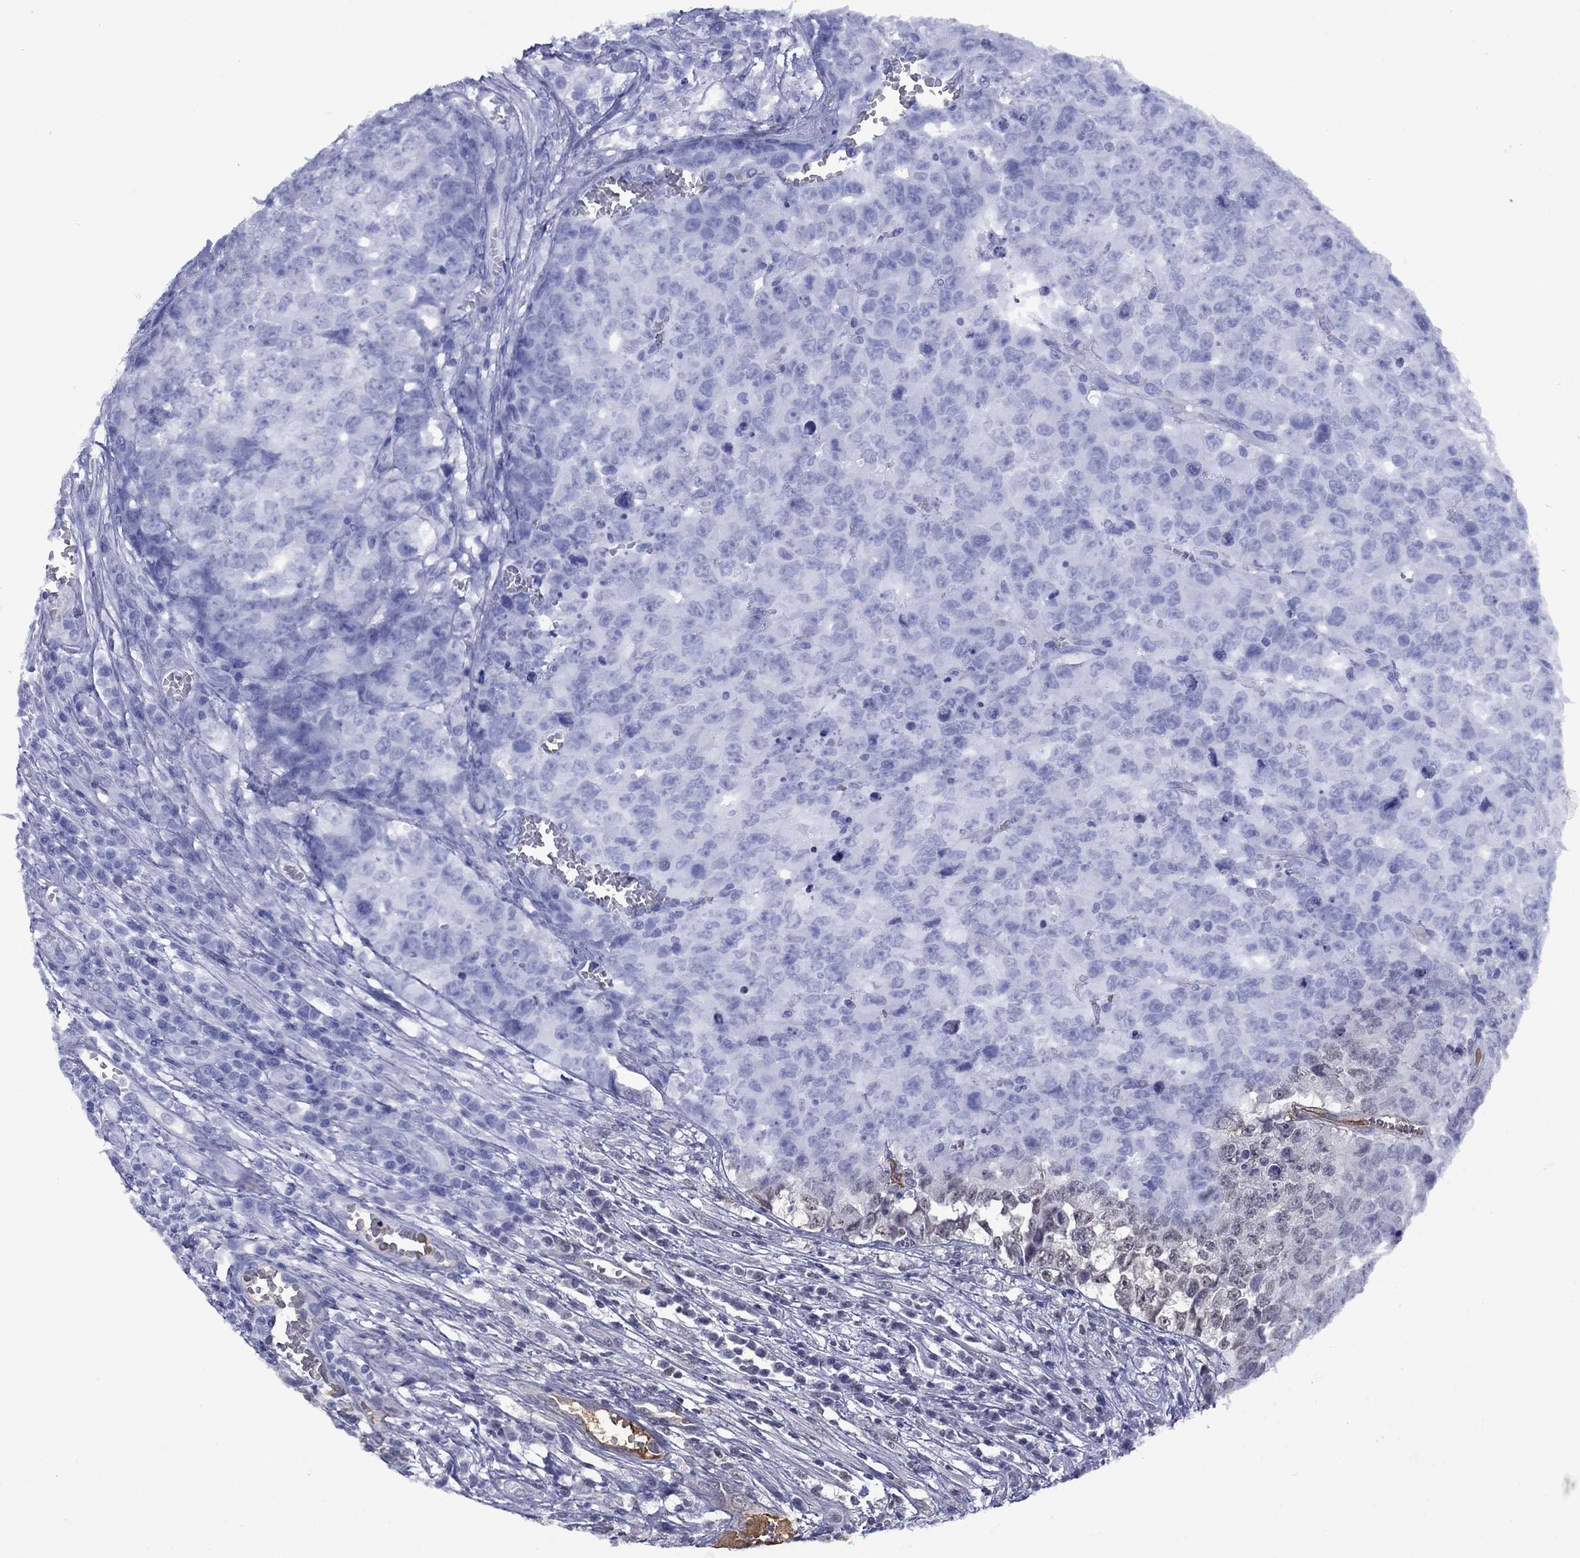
{"staining": {"intensity": "negative", "quantity": "none", "location": "none"}, "tissue": "testis cancer", "cell_type": "Tumor cells", "image_type": "cancer", "snomed": [{"axis": "morphology", "description": "Carcinoma, Embryonal, NOS"}, {"axis": "topography", "description": "Testis"}], "caption": "An image of human testis embryonal carcinoma is negative for staining in tumor cells.", "gene": "APOA2", "patient": {"sex": "male", "age": 23}}